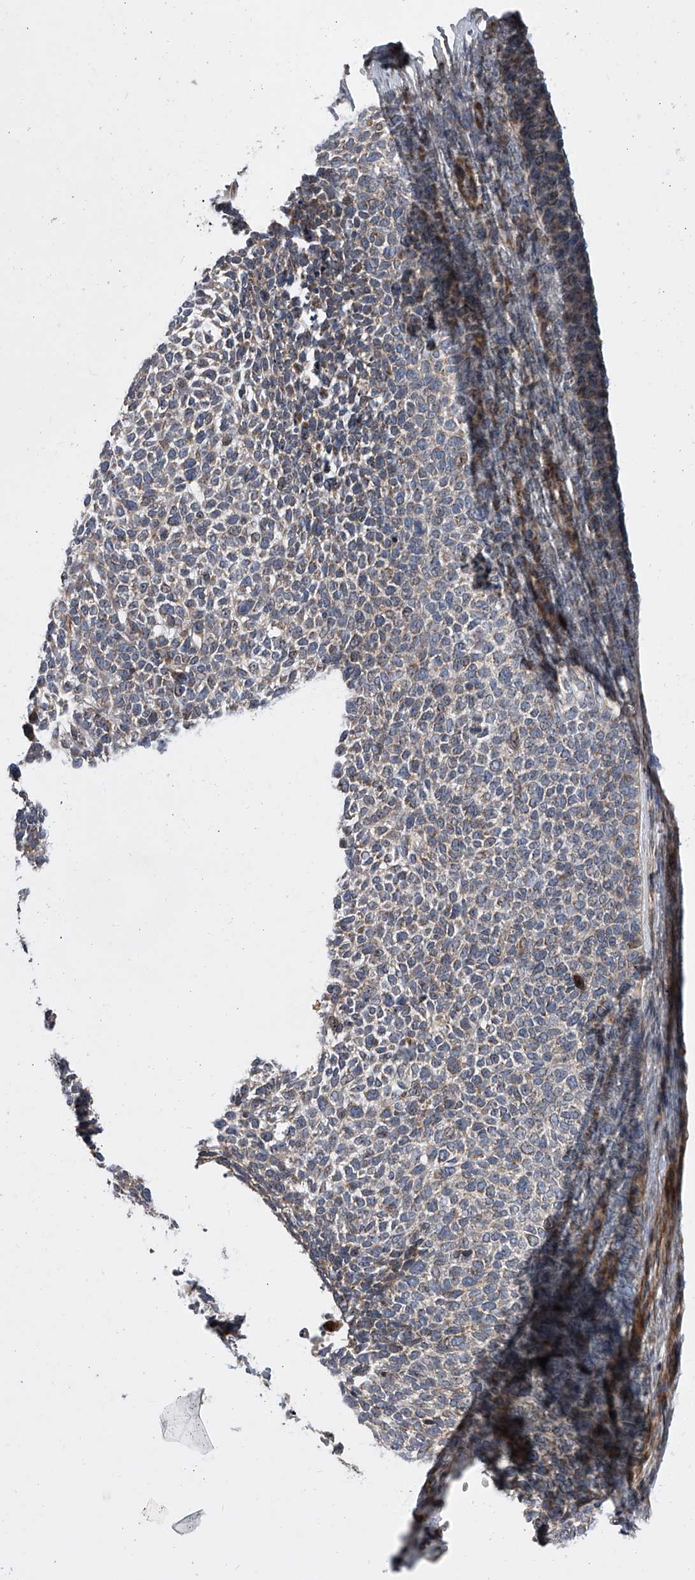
{"staining": {"intensity": "moderate", "quantity": "<25%", "location": "cytoplasmic/membranous"}, "tissue": "skin cancer", "cell_type": "Tumor cells", "image_type": "cancer", "snomed": [{"axis": "morphology", "description": "Basal cell carcinoma"}, {"axis": "topography", "description": "Skin"}], "caption": "IHC (DAB) staining of human skin basal cell carcinoma displays moderate cytoplasmic/membranous protein staining in about <25% of tumor cells. The staining is performed using DAB (3,3'-diaminobenzidine) brown chromogen to label protein expression. The nuclei are counter-stained blue using hematoxylin.", "gene": "DLGAP2", "patient": {"sex": "female", "age": 84}}